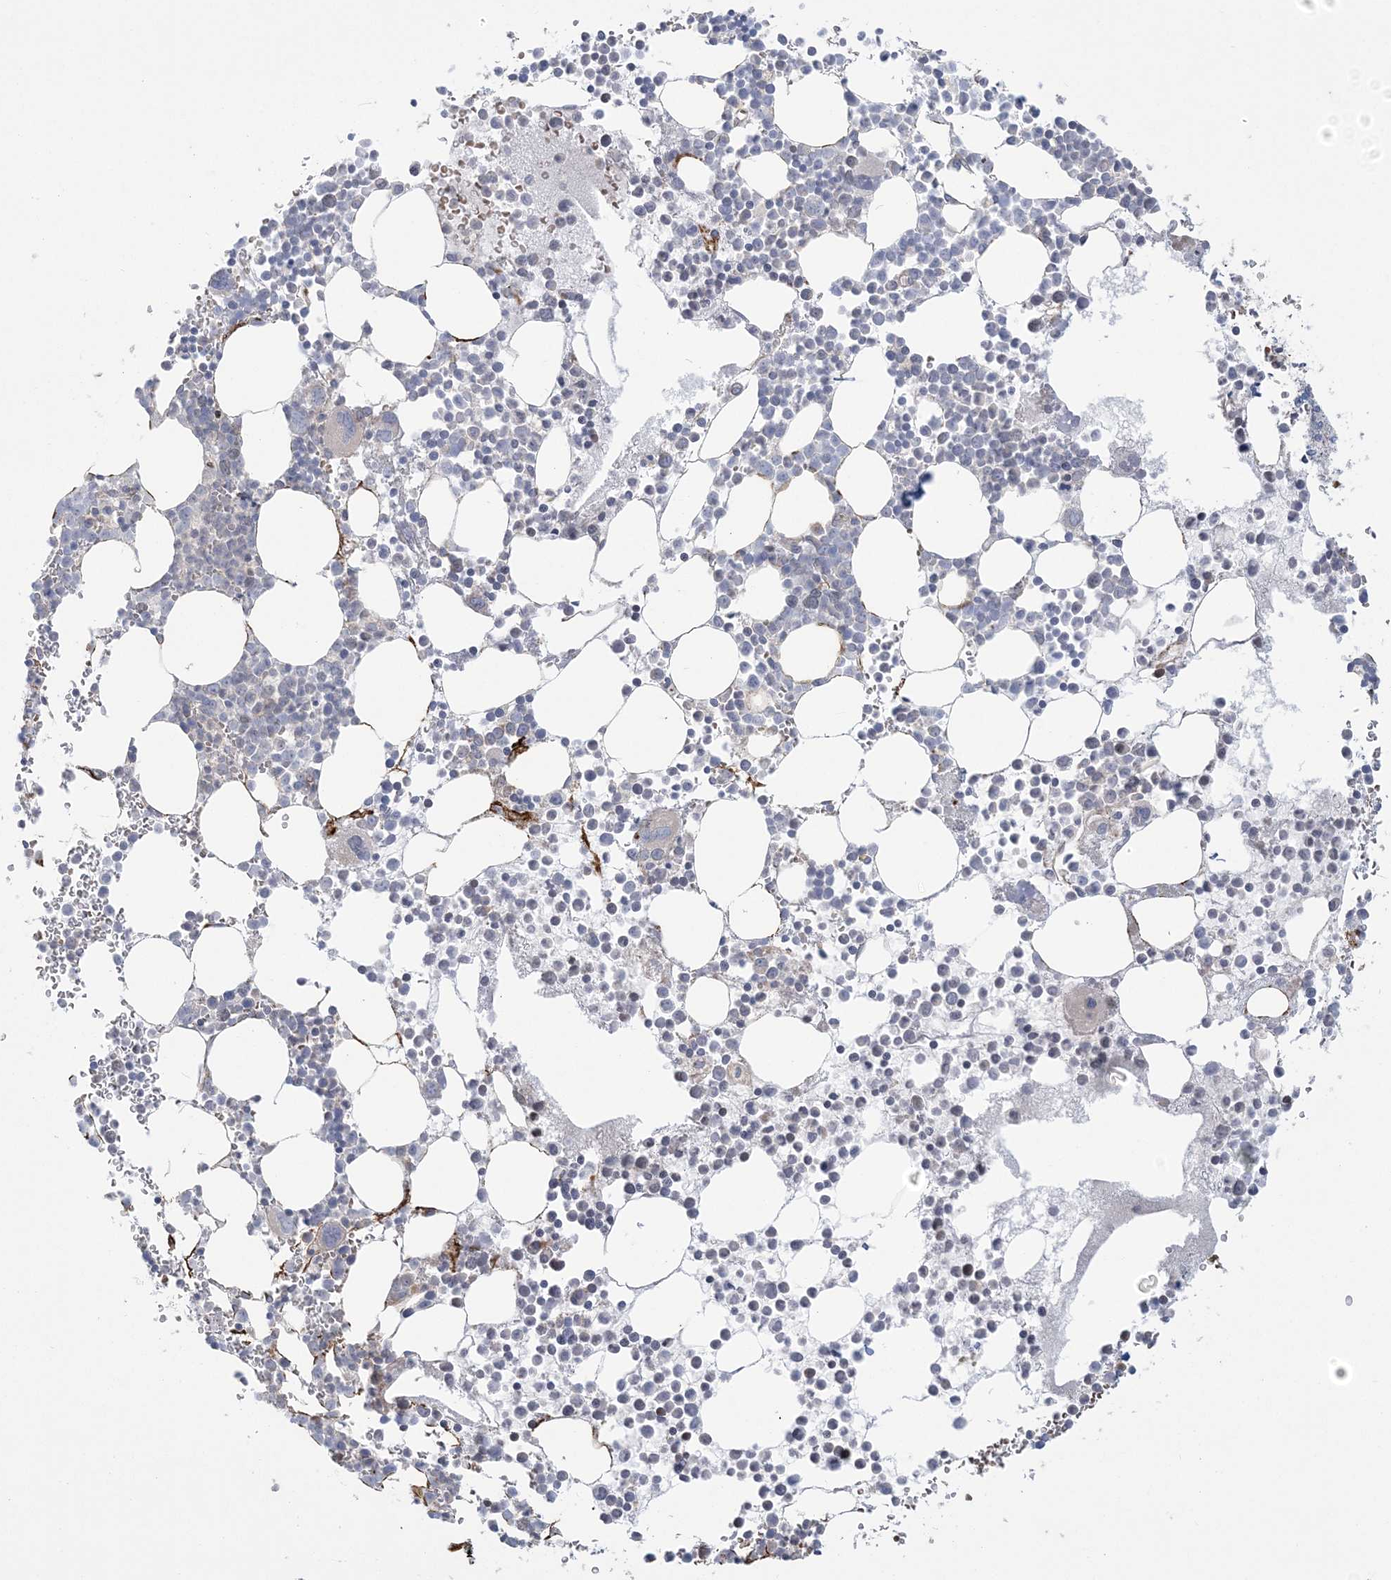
{"staining": {"intensity": "moderate", "quantity": "<25%", "location": "cytoplasmic/membranous"}, "tissue": "bone marrow", "cell_type": "Hematopoietic cells", "image_type": "normal", "snomed": [{"axis": "morphology", "description": "Normal tissue, NOS"}, {"axis": "topography", "description": "Bone marrow"}], "caption": "This image displays normal bone marrow stained with immunohistochemistry (IHC) to label a protein in brown. The cytoplasmic/membranous of hematopoietic cells show moderate positivity for the protein. Nuclei are counter-stained blue.", "gene": "NUDT9", "patient": {"sex": "female", "age": 78}}